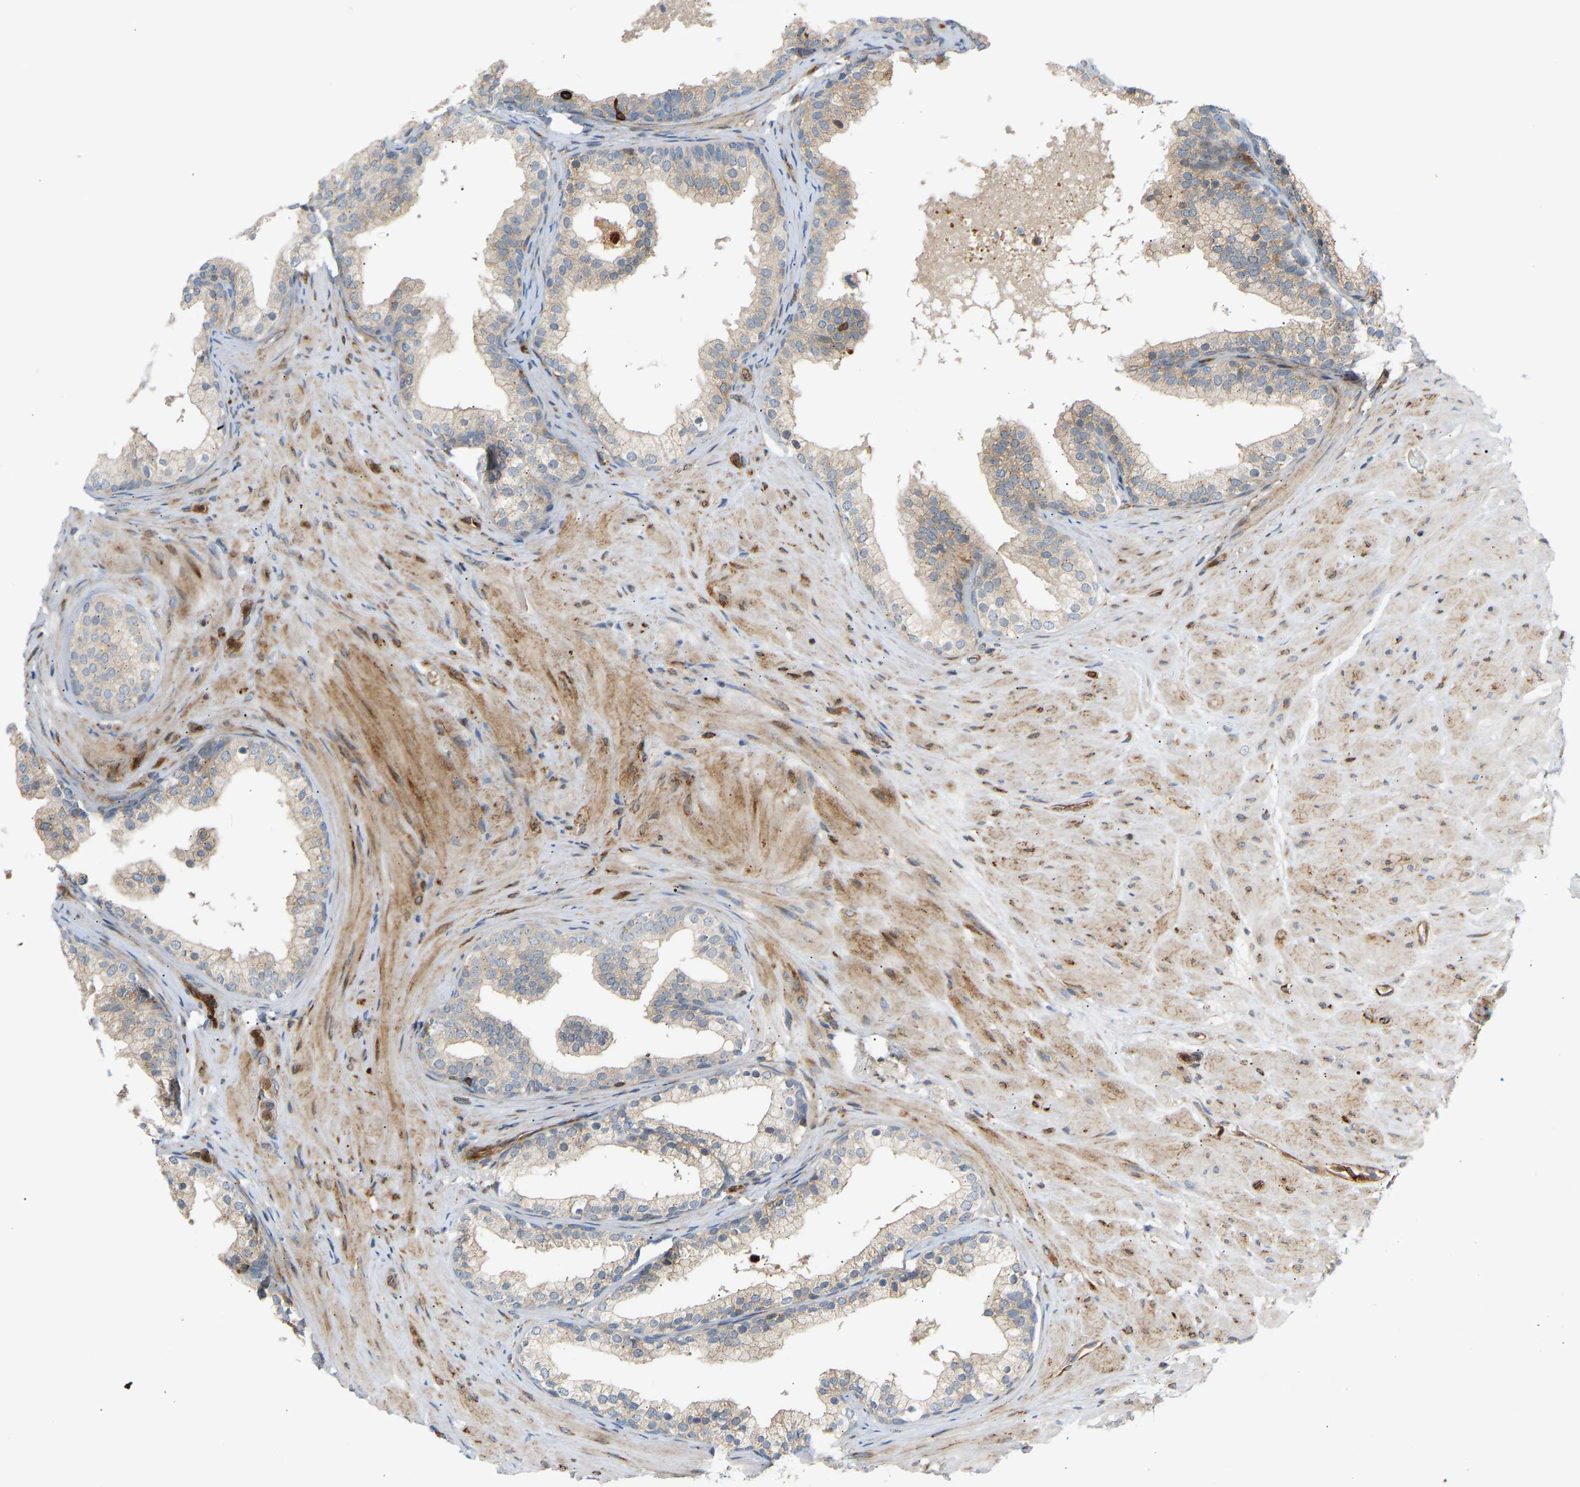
{"staining": {"intensity": "weak", "quantity": "<25%", "location": "cytoplasmic/membranous"}, "tissue": "prostate cancer", "cell_type": "Tumor cells", "image_type": "cancer", "snomed": [{"axis": "morphology", "description": "Adenocarcinoma, Low grade"}, {"axis": "topography", "description": "Prostate"}], "caption": "An IHC histopathology image of adenocarcinoma (low-grade) (prostate) is shown. There is no staining in tumor cells of adenocarcinoma (low-grade) (prostate). The staining was performed using DAB to visualize the protein expression in brown, while the nuclei were stained in blue with hematoxylin (Magnification: 20x).", "gene": "PLCG2", "patient": {"sex": "male", "age": 69}}